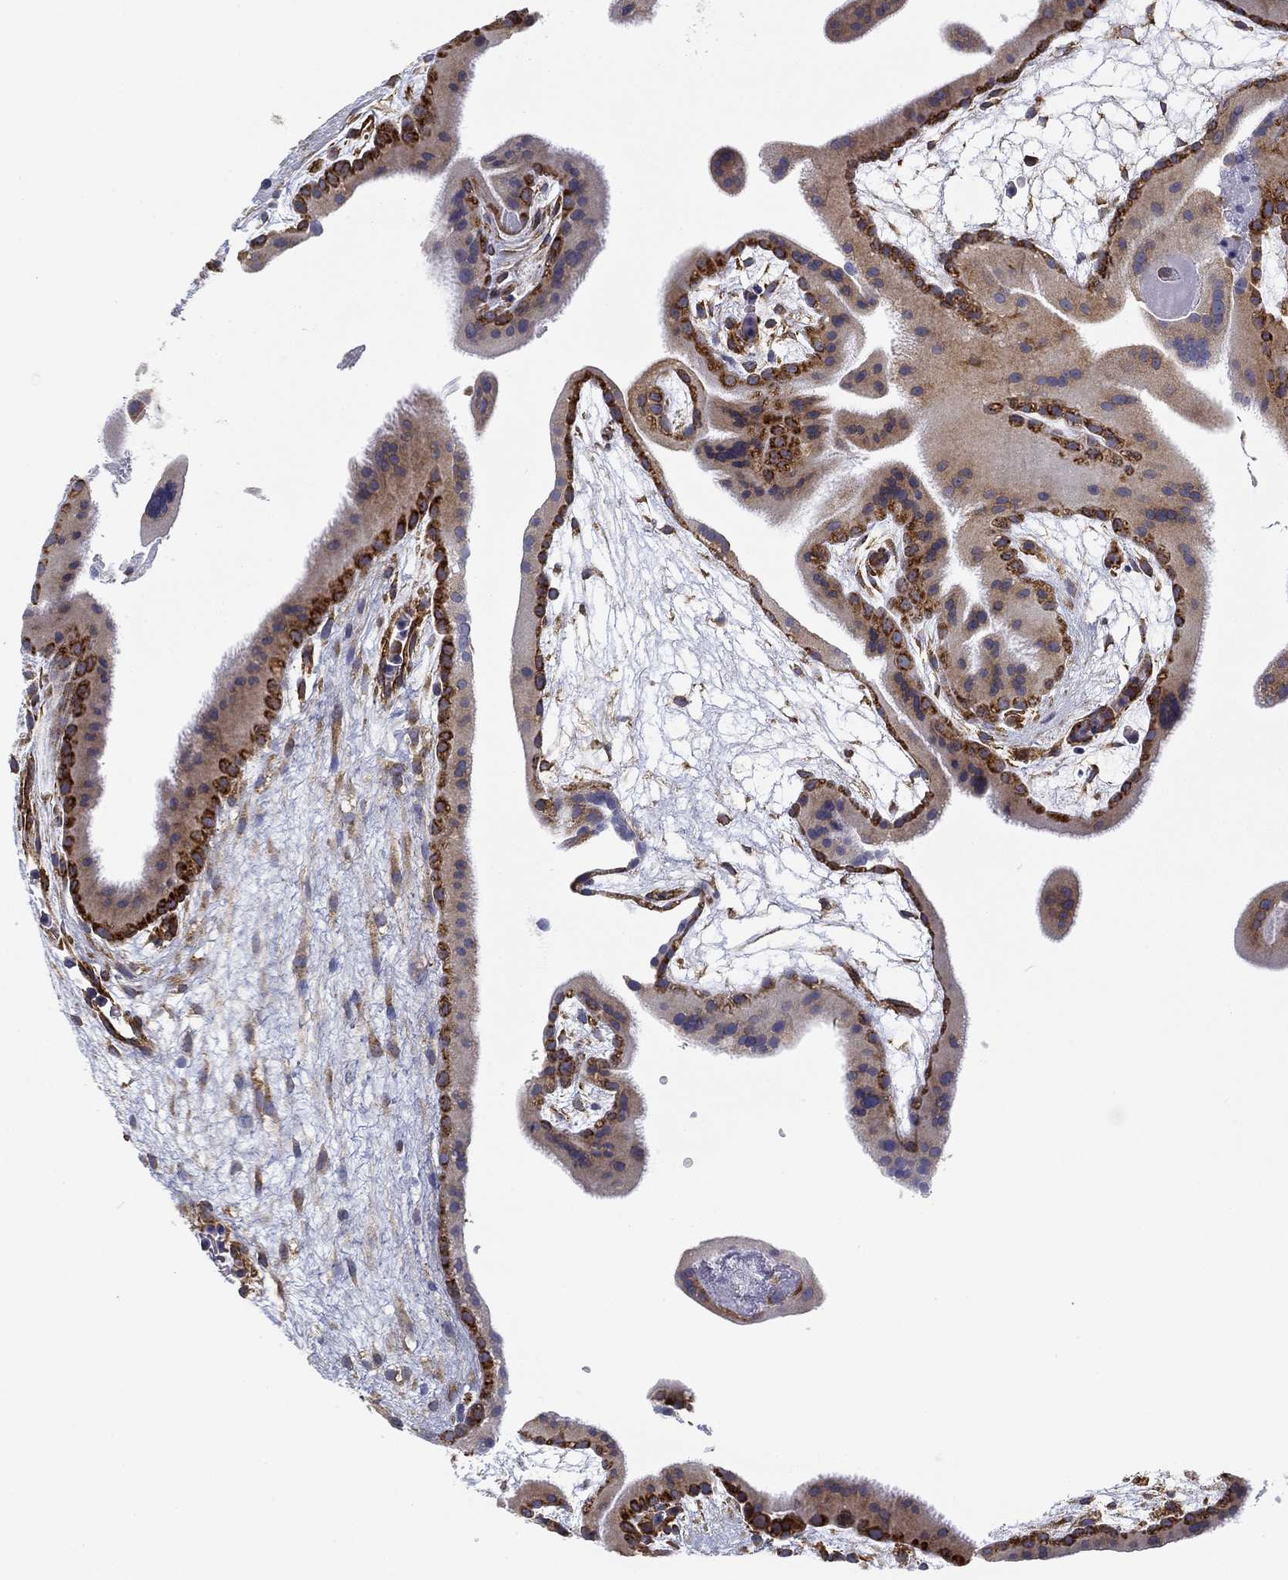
{"staining": {"intensity": "moderate", "quantity": ">75%", "location": "cytoplasmic/membranous"}, "tissue": "placenta", "cell_type": "Decidual cells", "image_type": "normal", "snomed": [{"axis": "morphology", "description": "Normal tissue, NOS"}, {"axis": "topography", "description": "Placenta"}], "caption": "An immunohistochemistry (IHC) micrograph of normal tissue is shown. Protein staining in brown labels moderate cytoplasmic/membranous positivity in placenta within decidual cells.", "gene": "FXR1", "patient": {"sex": "female", "age": 19}}